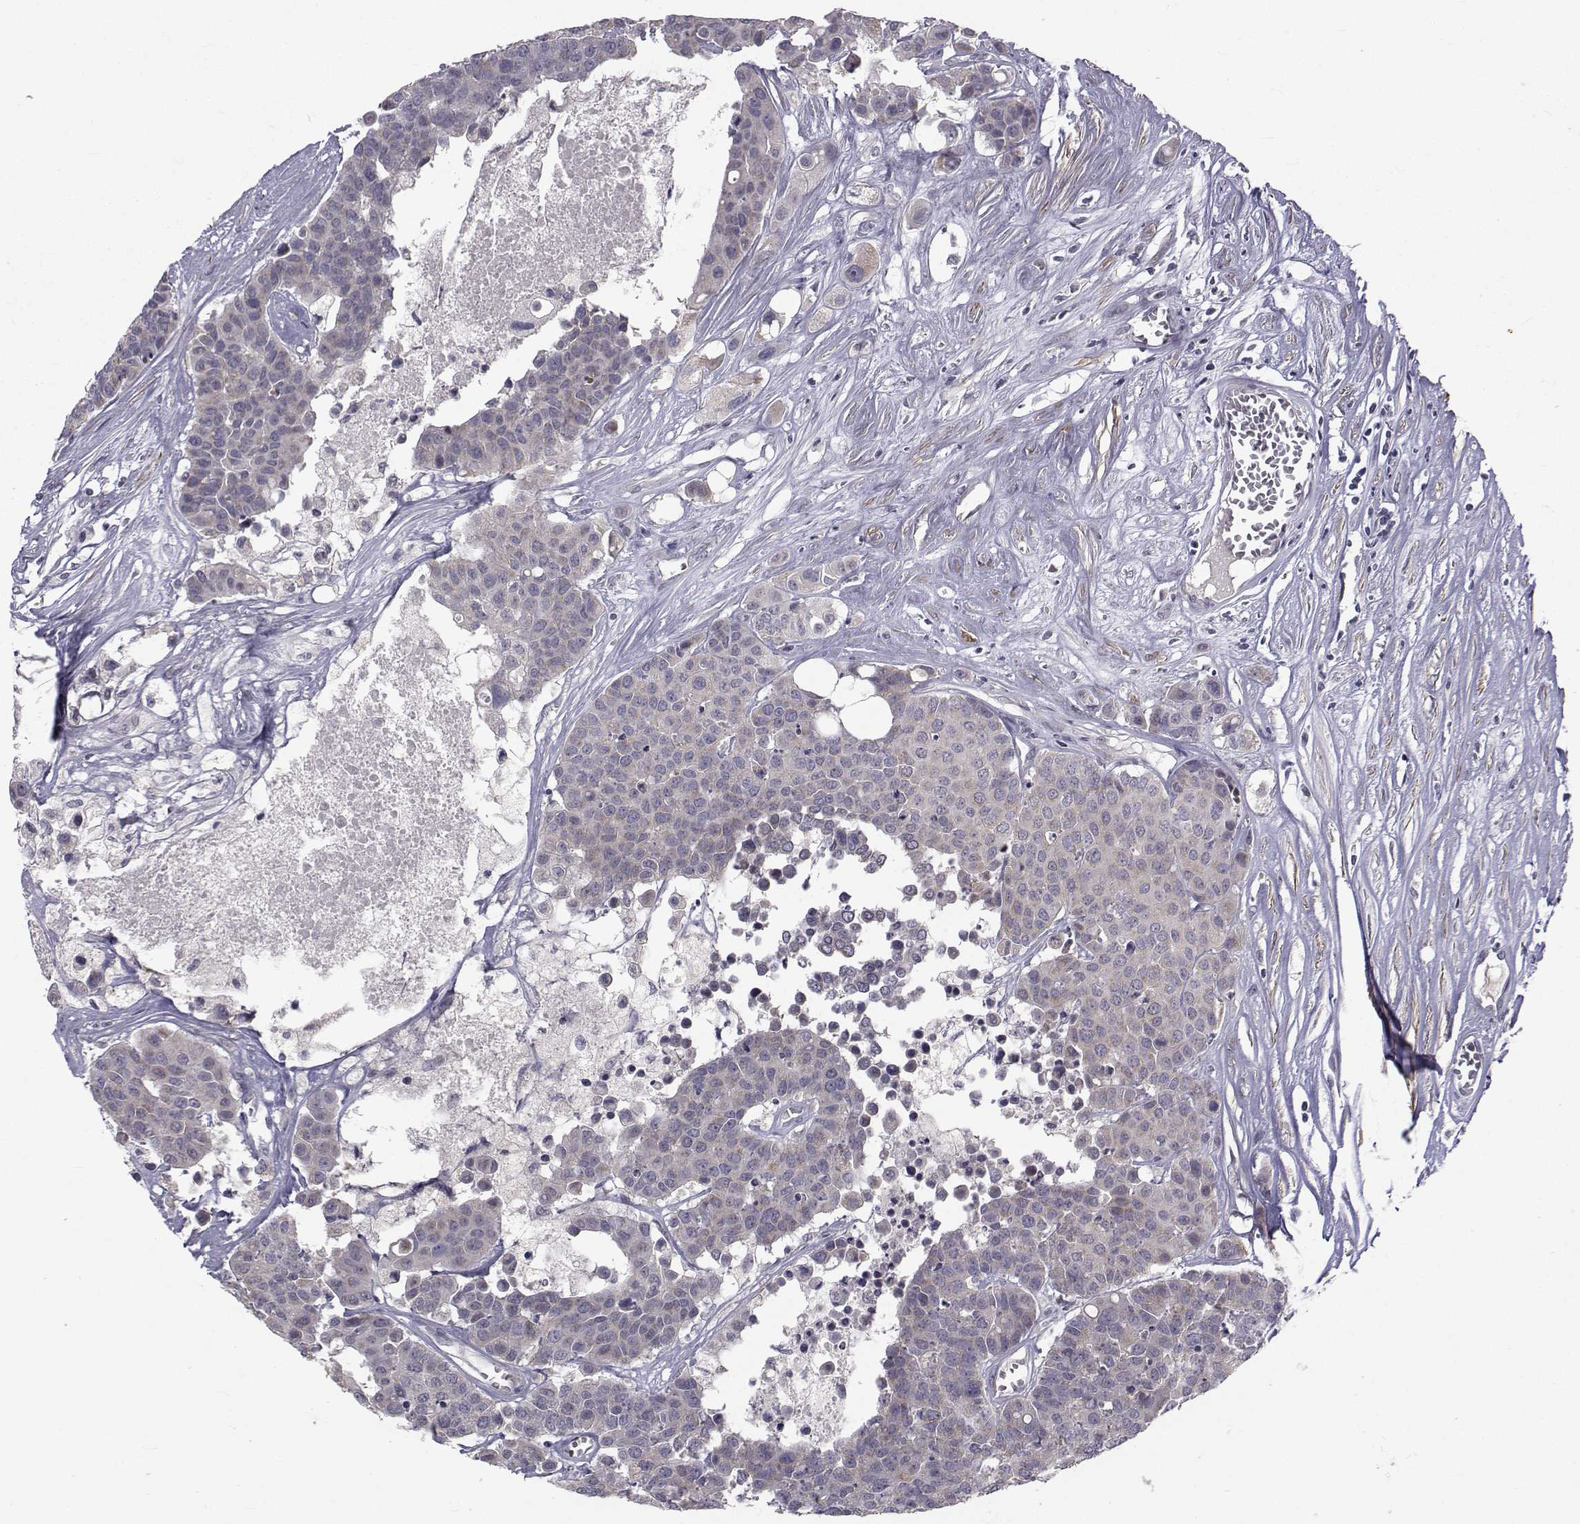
{"staining": {"intensity": "weak", "quantity": "<25%", "location": "cytoplasmic/membranous"}, "tissue": "carcinoid", "cell_type": "Tumor cells", "image_type": "cancer", "snomed": [{"axis": "morphology", "description": "Carcinoid, malignant, NOS"}, {"axis": "topography", "description": "Colon"}], "caption": "Carcinoid (malignant) was stained to show a protein in brown. There is no significant positivity in tumor cells. The staining is performed using DAB brown chromogen with nuclei counter-stained in using hematoxylin.", "gene": "FDXR", "patient": {"sex": "male", "age": 81}}